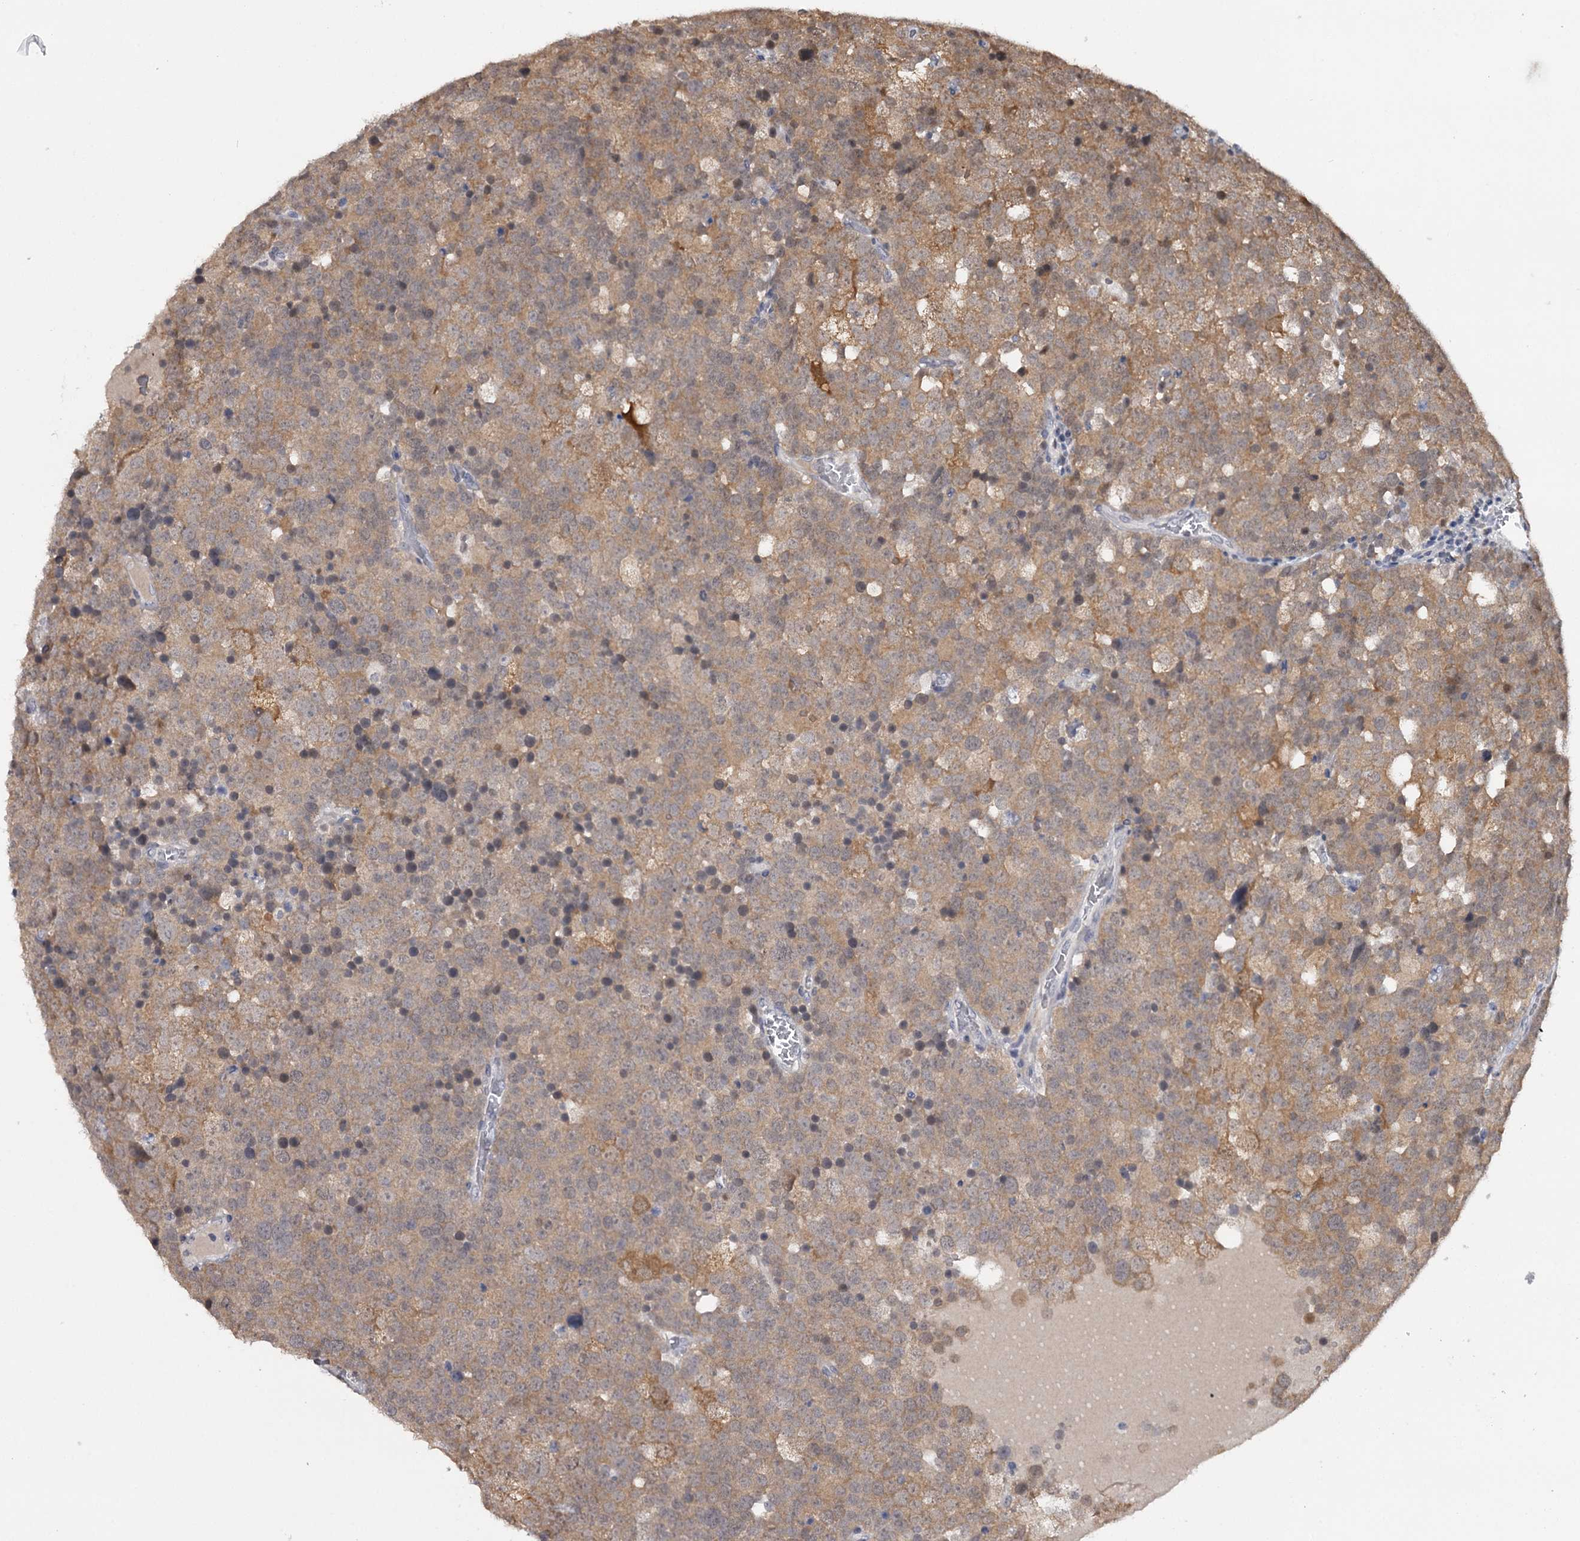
{"staining": {"intensity": "moderate", "quantity": ">75%", "location": "cytoplasmic/membranous"}, "tissue": "testis cancer", "cell_type": "Tumor cells", "image_type": "cancer", "snomed": [{"axis": "morphology", "description": "Seminoma, NOS"}, {"axis": "topography", "description": "Testis"}], "caption": "High-power microscopy captured an immunohistochemistry (IHC) photomicrograph of testis cancer (seminoma), revealing moderate cytoplasmic/membranous positivity in about >75% of tumor cells.", "gene": "GTSF1", "patient": {"sex": "male", "age": 71}}